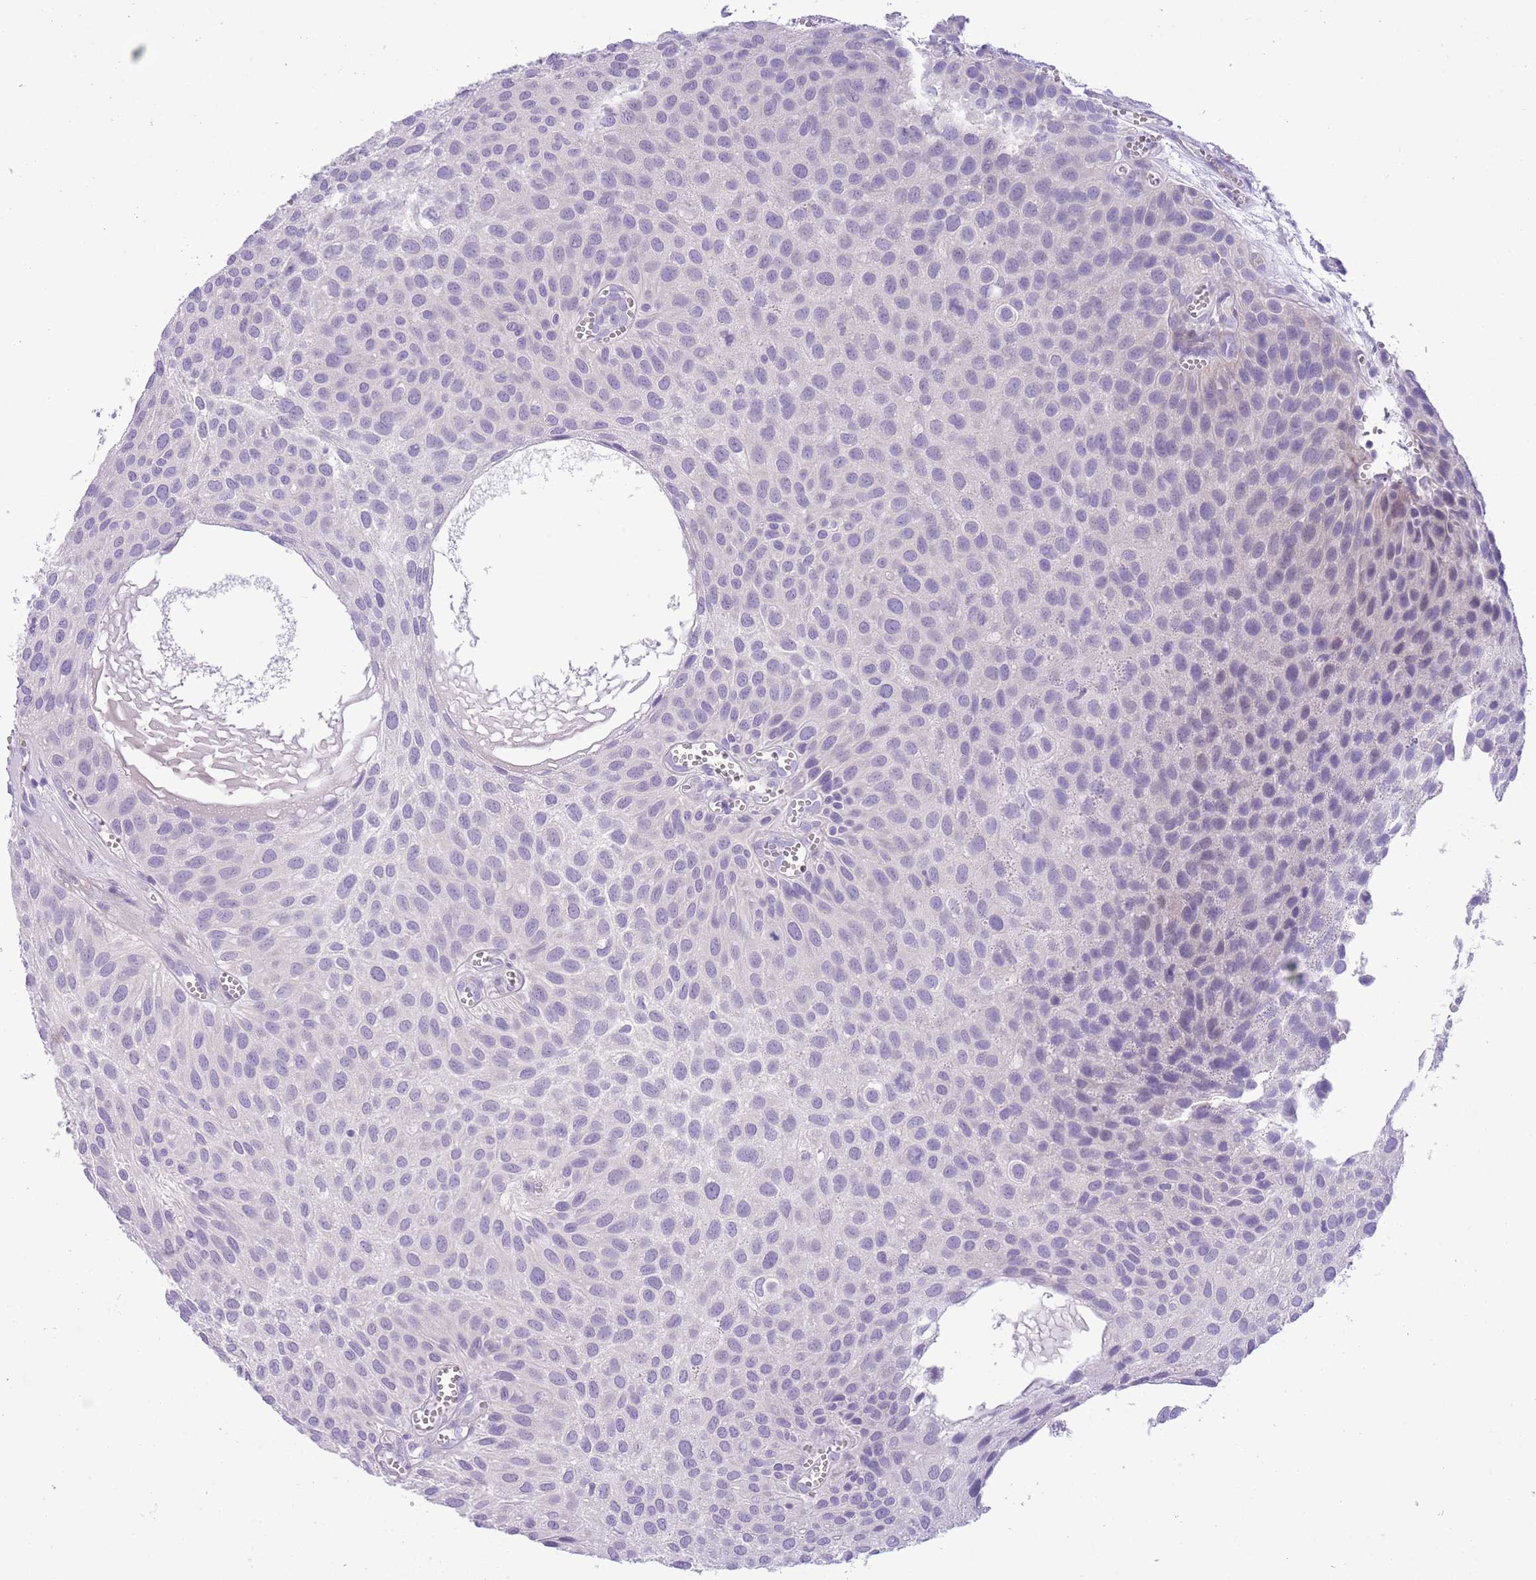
{"staining": {"intensity": "negative", "quantity": "none", "location": "none"}, "tissue": "urothelial cancer", "cell_type": "Tumor cells", "image_type": "cancer", "snomed": [{"axis": "morphology", "description": "Urothelial carcinoma, Low grade"}, {"axis": "topography", "description": "Urinary bladder"}], "caption": "Tumor cells are negative for protein expression in human urothelial cancer.", "gene": "OR6M1", "patient": {"sex": "male", "age": 88}}